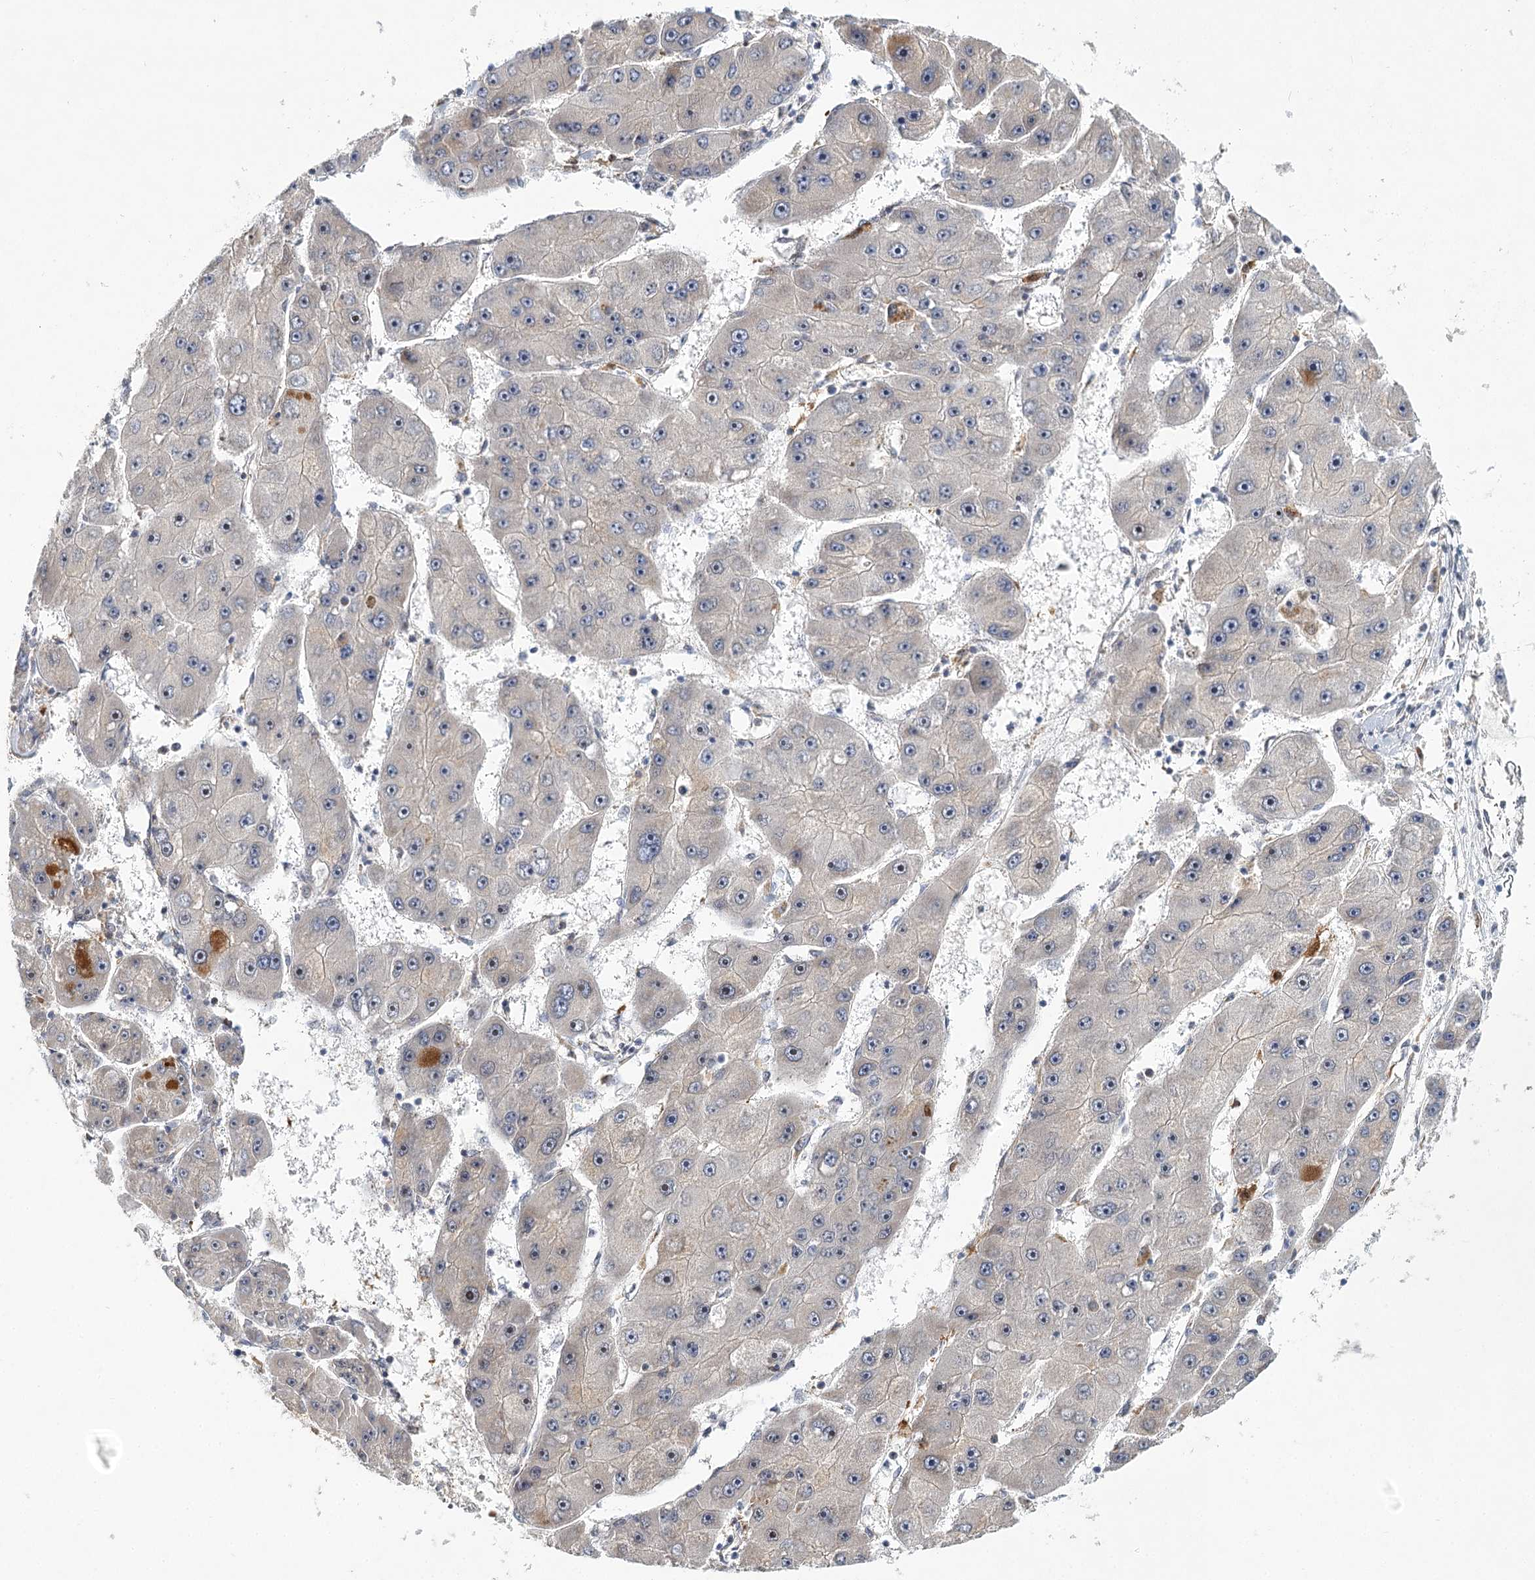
{"staining": {"intensity": "moderate", "quantity": "<25%", "location": "cytoplasmic/membranous"}, "tissue": "liver cancer", "cell_type": "Tumor cells", "image_type": "cancer", "snomed": [{"axis": "morphology", "description": "Carcinoma, Hepatocellular, NOS"}, {"axis": "topography", "description": "Liver"}], "caption": "Liver cancer (hepatocellular carcinoma) was stained to show a protein in brown. There is low levels of moderate cytoplasmic/membranous staining in about <25% of tumor cells. The staining is performed using DAB (3,3'-diaminobenzidine) brown chromogen to label protein expression. The nuclei are counter-stained blue using hematoxylin.", "gene": "WDR36", "patient": {"sex": "female", "age": 61}}